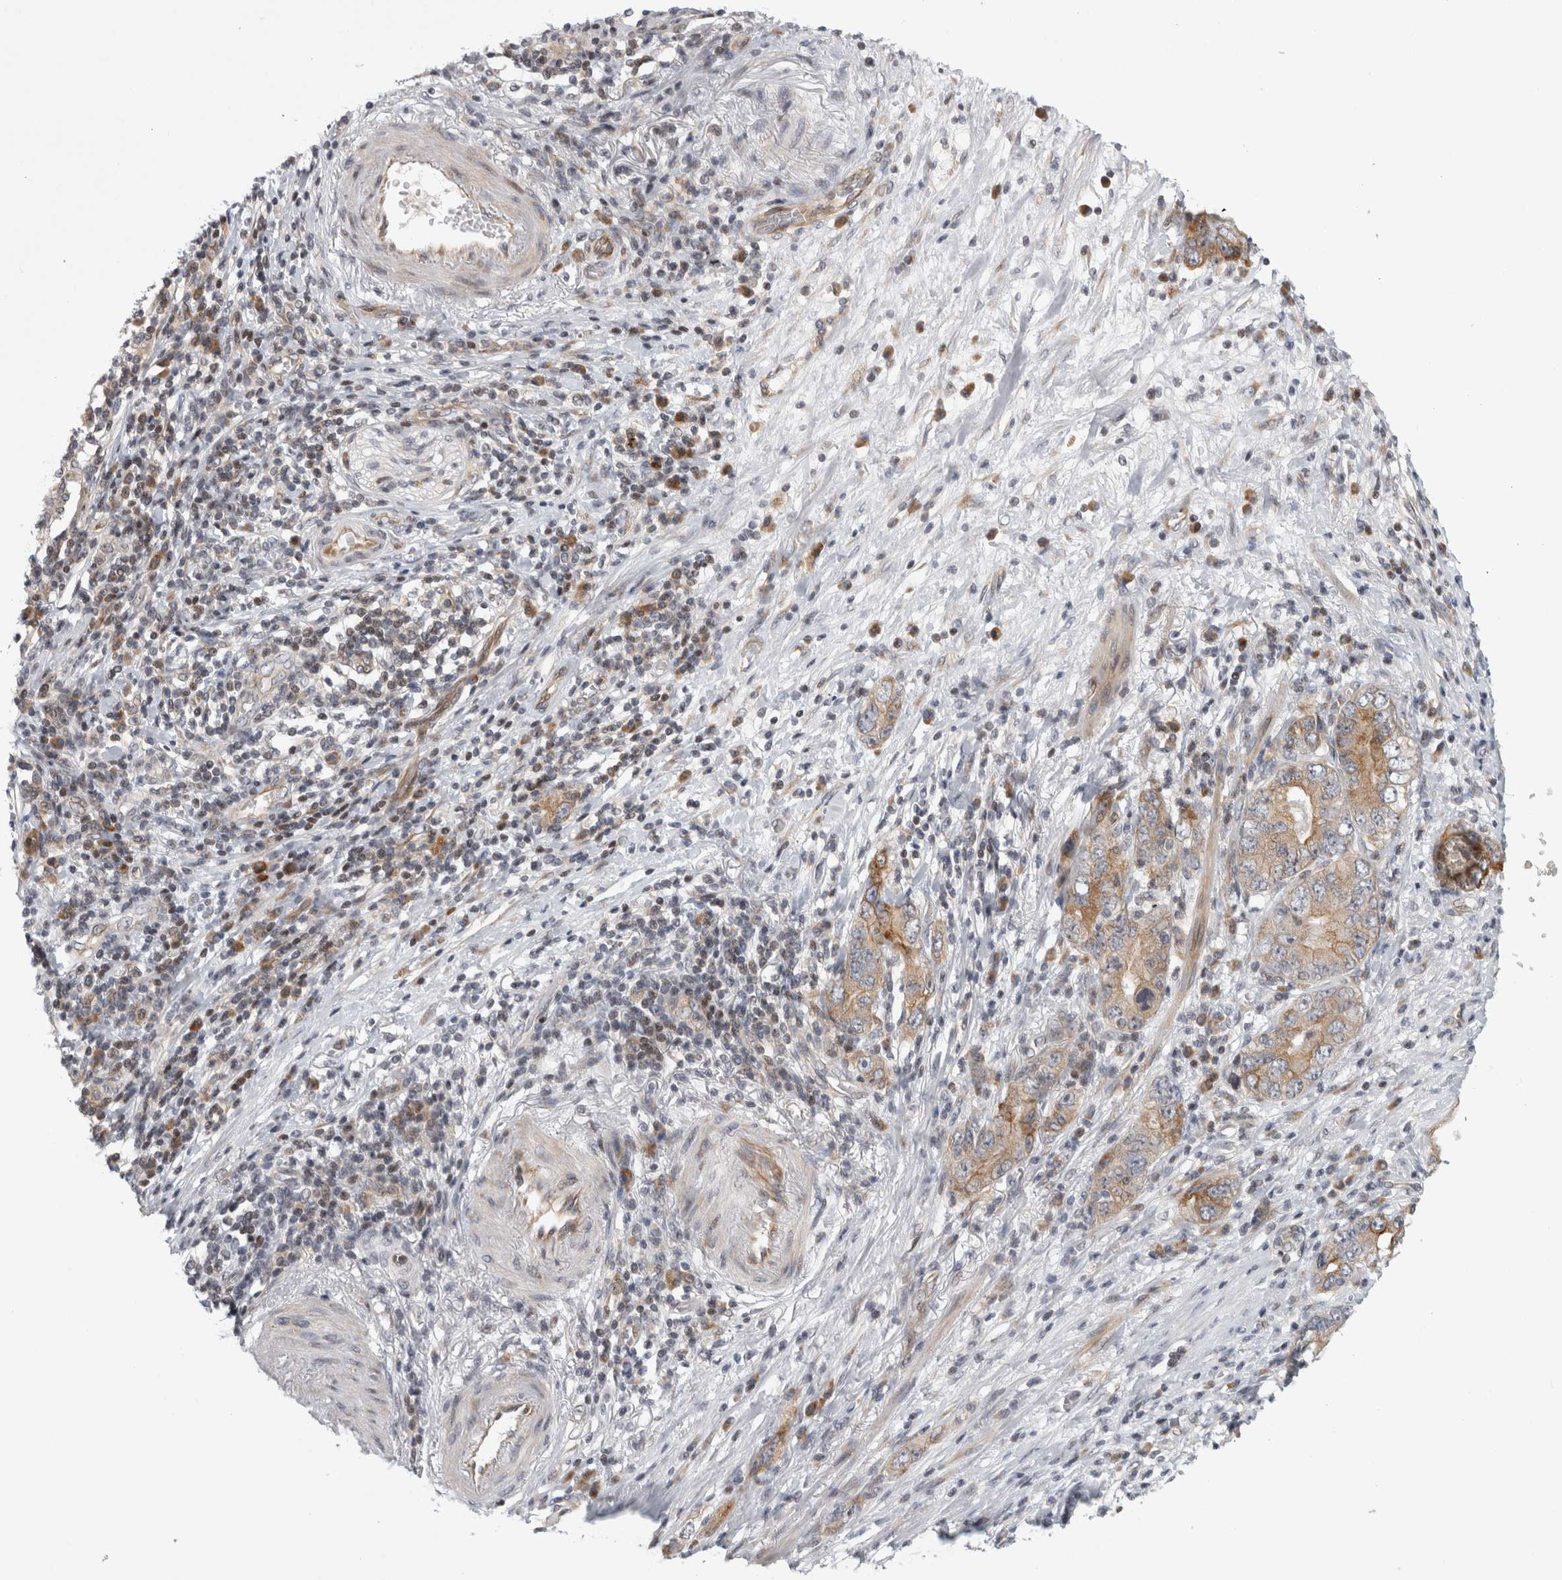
{"staining": {"intensity": "moderate", "quantity": ">75%", "location": "cytoplasmic/membranous"}, "tissue": "stomach cancer", "cell_type": "Tumor cells", "image_type": "cancer", "snomed": [{"axis": "morphology", "description": "Adenocarcinoma, NOS"}, {"axis": "topography", "description": "Stomach, lower"}], "caption": "Protein expression analysis of human stomach cancer (adenocarcinoma) reveals moderate cytoplasmic/membranous expression in approximately >75% of tumor cells.", "gene": "UTP25", "patient": {"sex": "female", "age": 93}}